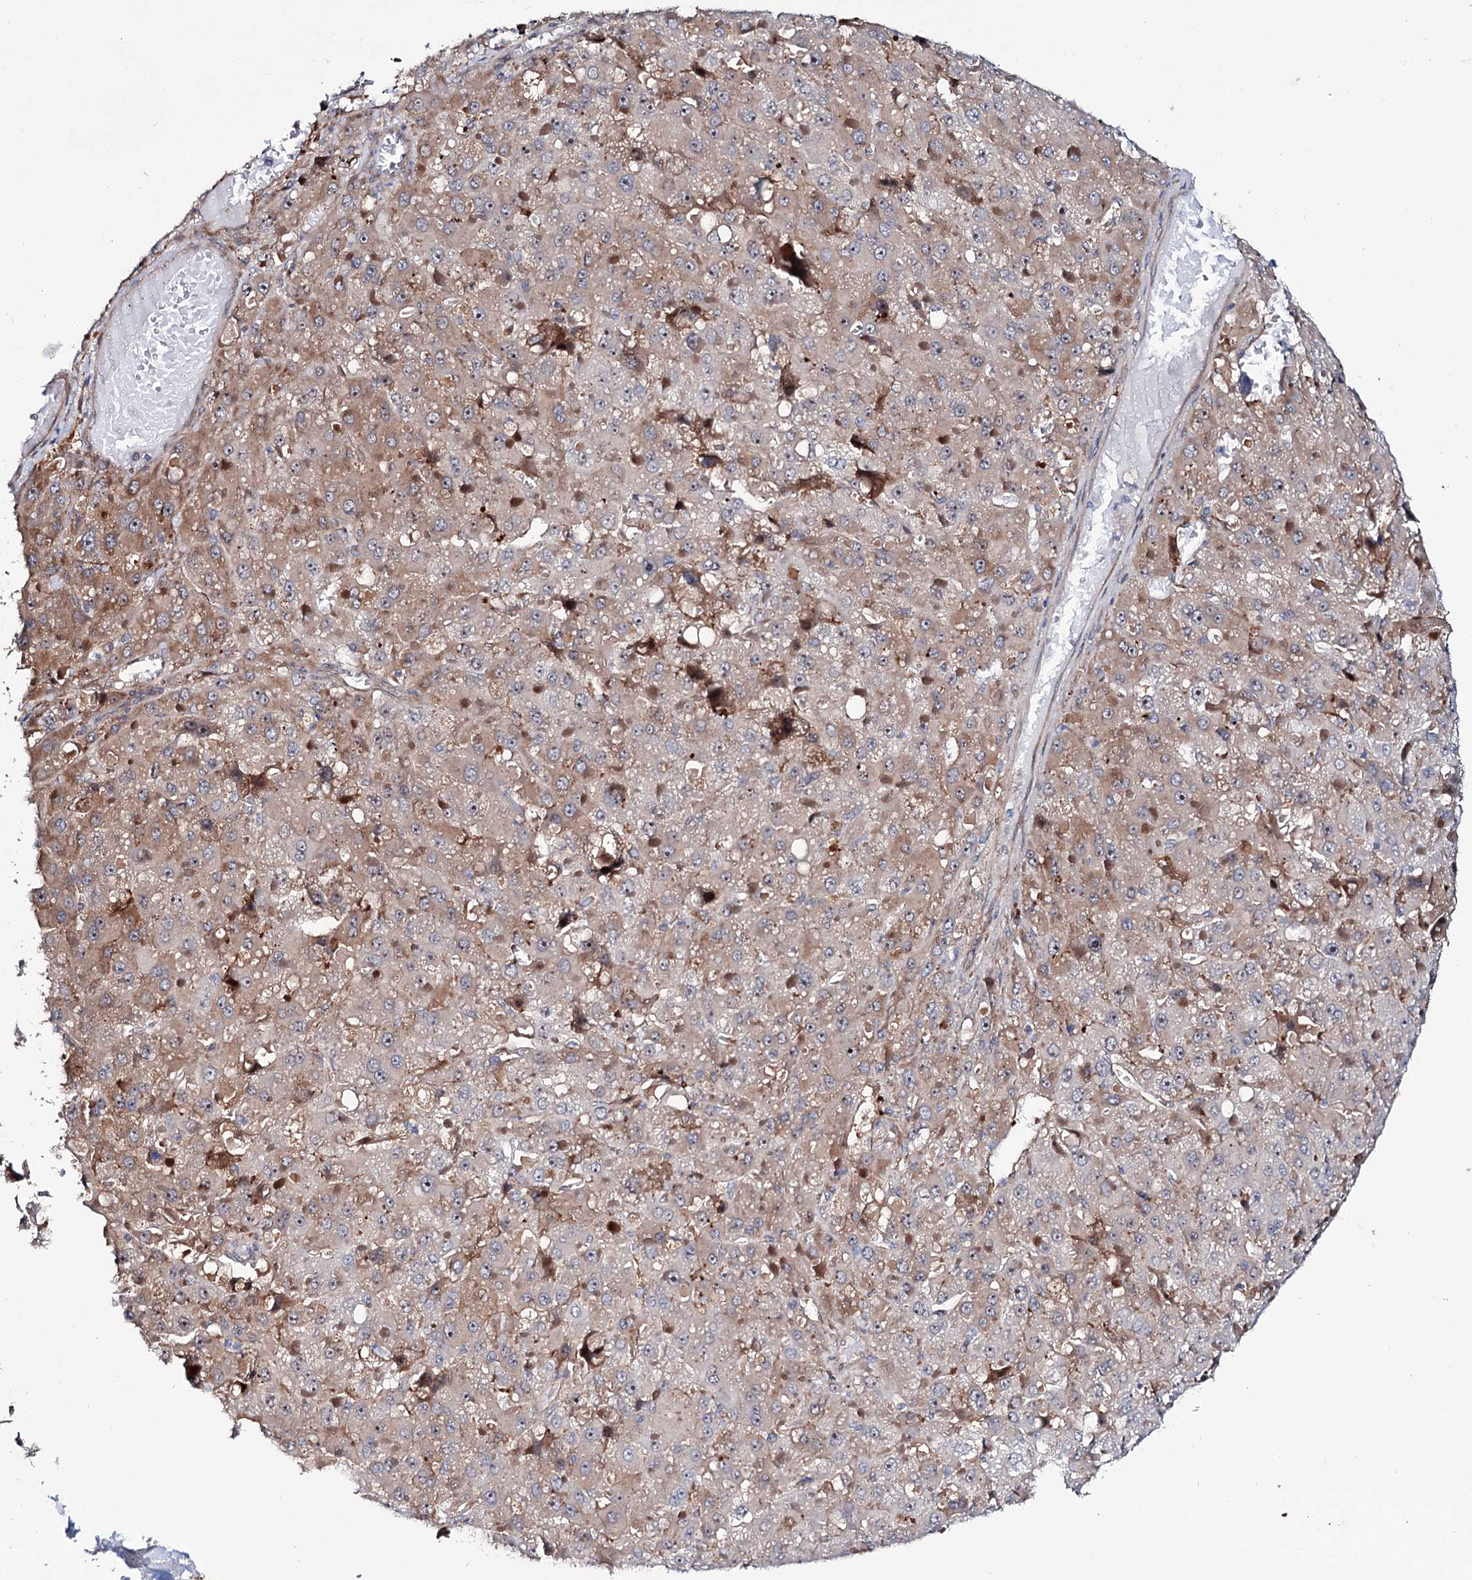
{"staining": {"intensity": "moderate", "quantity": "<25%", "location": "cytoplasmic/membranous,nuclear"}, "tissue": "liver cancer", "cell_type": "Tumor cells", "image_type": "cancer", "snomed": [{"axis": "morphology", "description": "Carcinoma, Hepatocellular, NOS"}, {"axis": "topography", "description": "Liver"}], "caption": "DAB (3,3'-diaminobenzidine) immunohistochemical staining of liver hepatocellular carcinoma demonstrates moderate cytoplasmic/membranous and nuclear protein staining in about <25% of tumor cells. The protein is stained brown, and the nuclei are stained in blue (DAB (3,3'-diaminobenzidine) IHC with brightfield microscopy, high magnification).", "gene": "PTDSS2", "patient": {"sex": "female", "age": 73}}